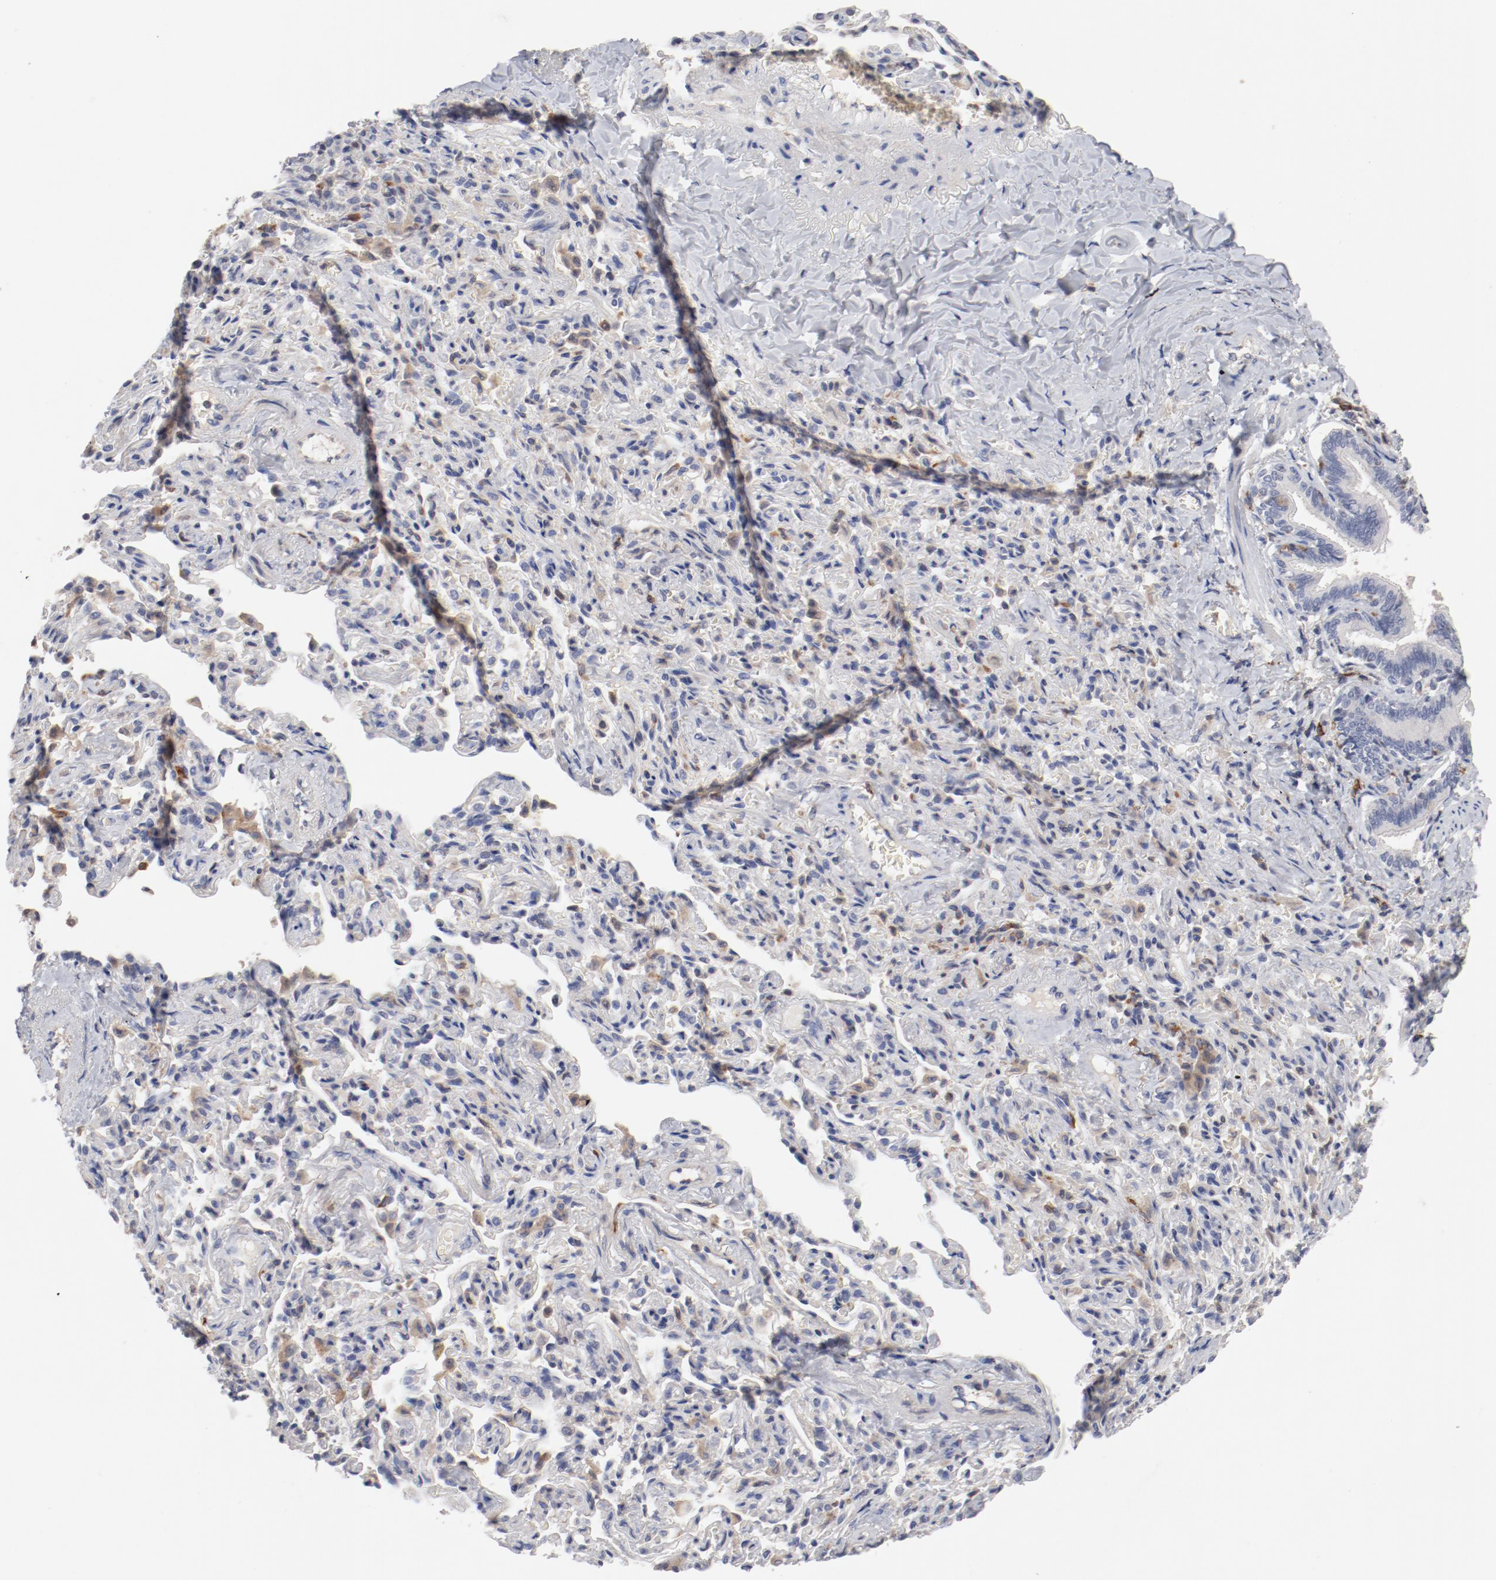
{"staining": {"intensity": "moderate", "quantity": "<25%", "location": "cytoplasmic/membranous"}, "tissue": "bronchus", "cell_type": "Respiratory epithelial cells", "image_type": "normal", "snomed": [{"axis": "morphology", "description": "Normal tissue, NOS"}, {"axis": "topography", "description": "Lung"}], "caption": "Normal bronchus reveals moderate cytoplasmic/membranous staining in about <25% of respiratory epithelial cells (brown staining indicates protein expression, while blue staining denotes nuclei)..", "gene": "CBL", "patient": {"sex": "male", "age": 64}}